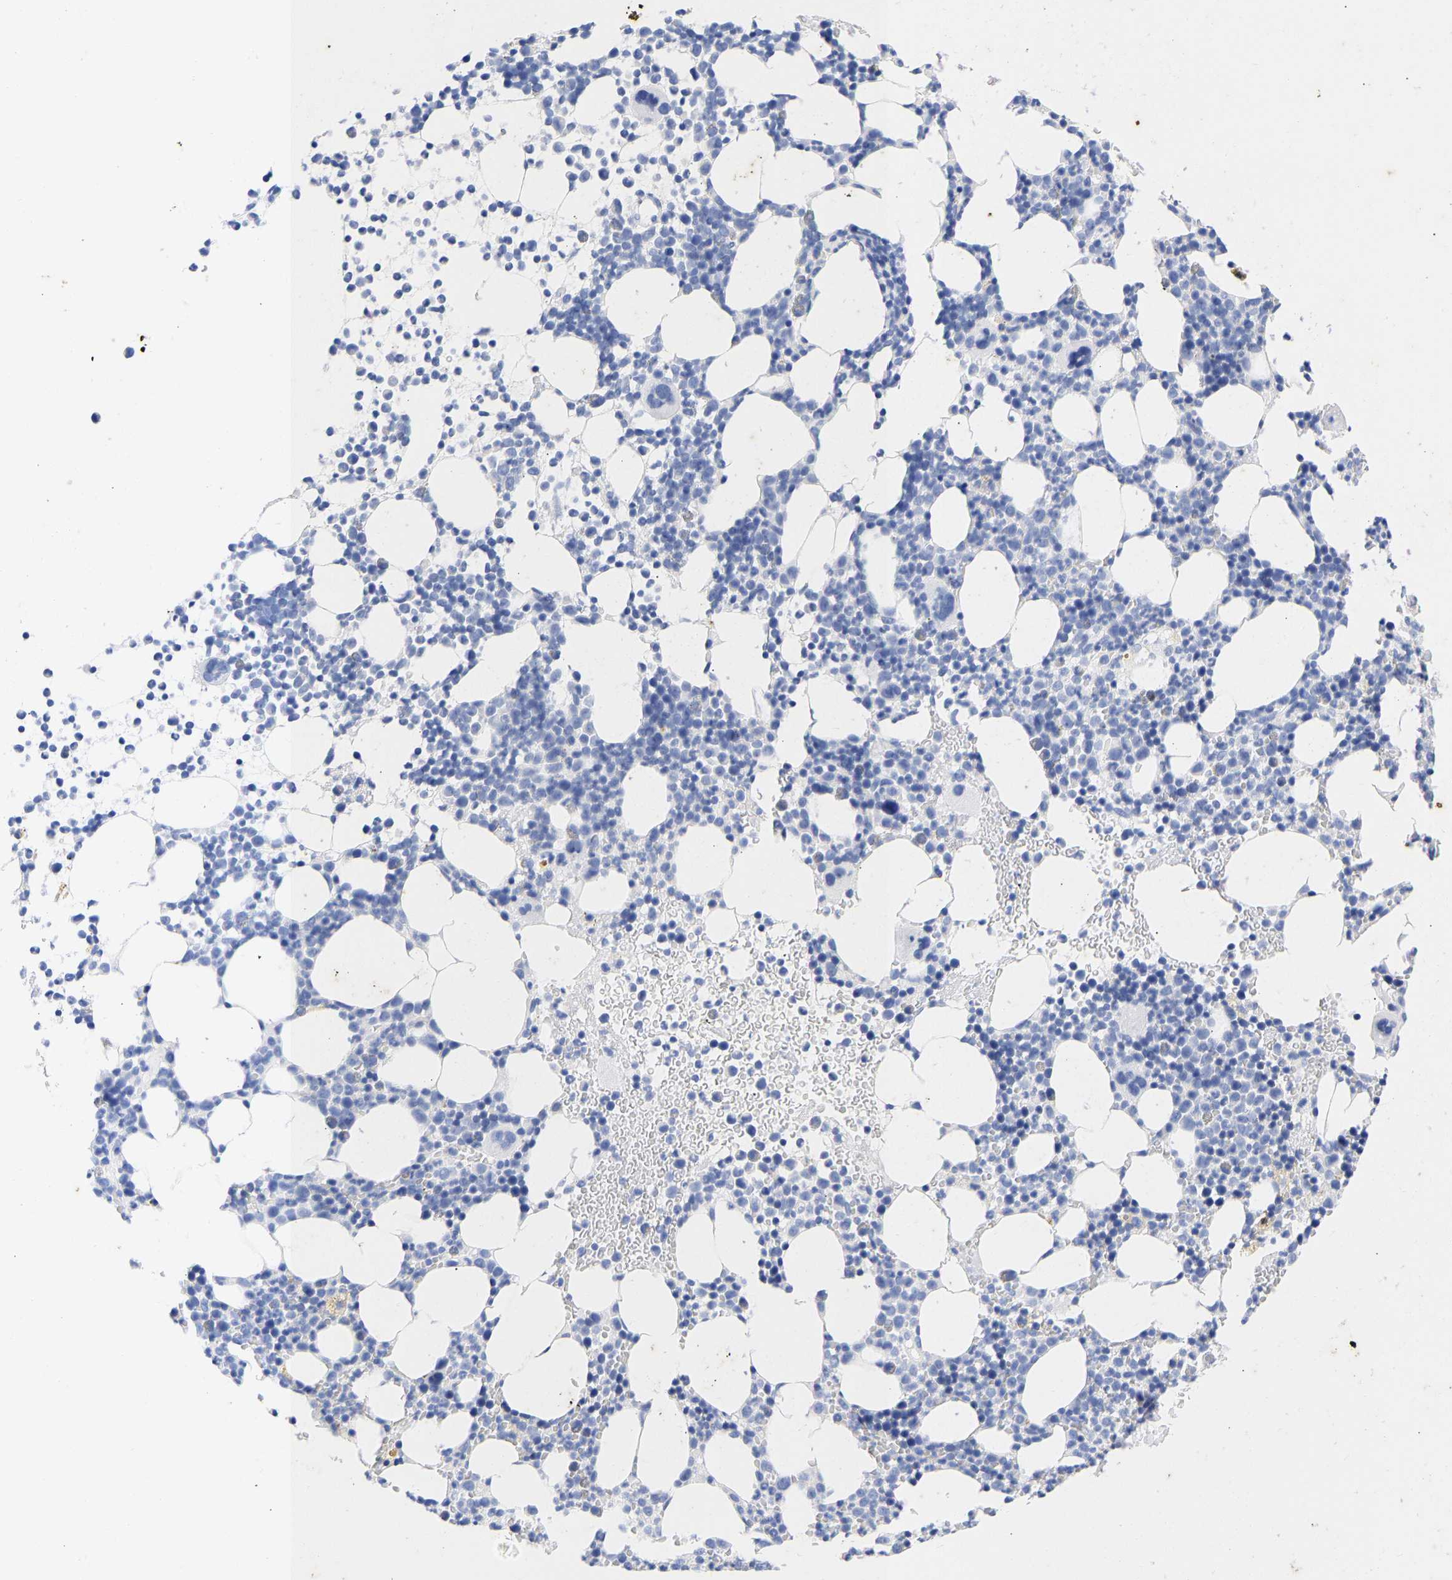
{"staining": {"intensity": "negative", "quantity": "none", "location": "none"}, "tissue": "bone marrow", "cell_type": "Hematopoietic cells", "image_type": "normal", "snomed": [{"axis": "morphology", "description": "Normal tissue, NOS"}, {"axis": "morphology", "description": "Inflammation, NOS"}, {"axis": "topography", "description": "Bone marrow"}], "caption": "Protein analysis of benign bone marrow shows no significant staining in hematopoietic cells. (DAB IHC, high magnification).", "gene": "KRT1", "patient": {"sex": "female", "age": 67}}